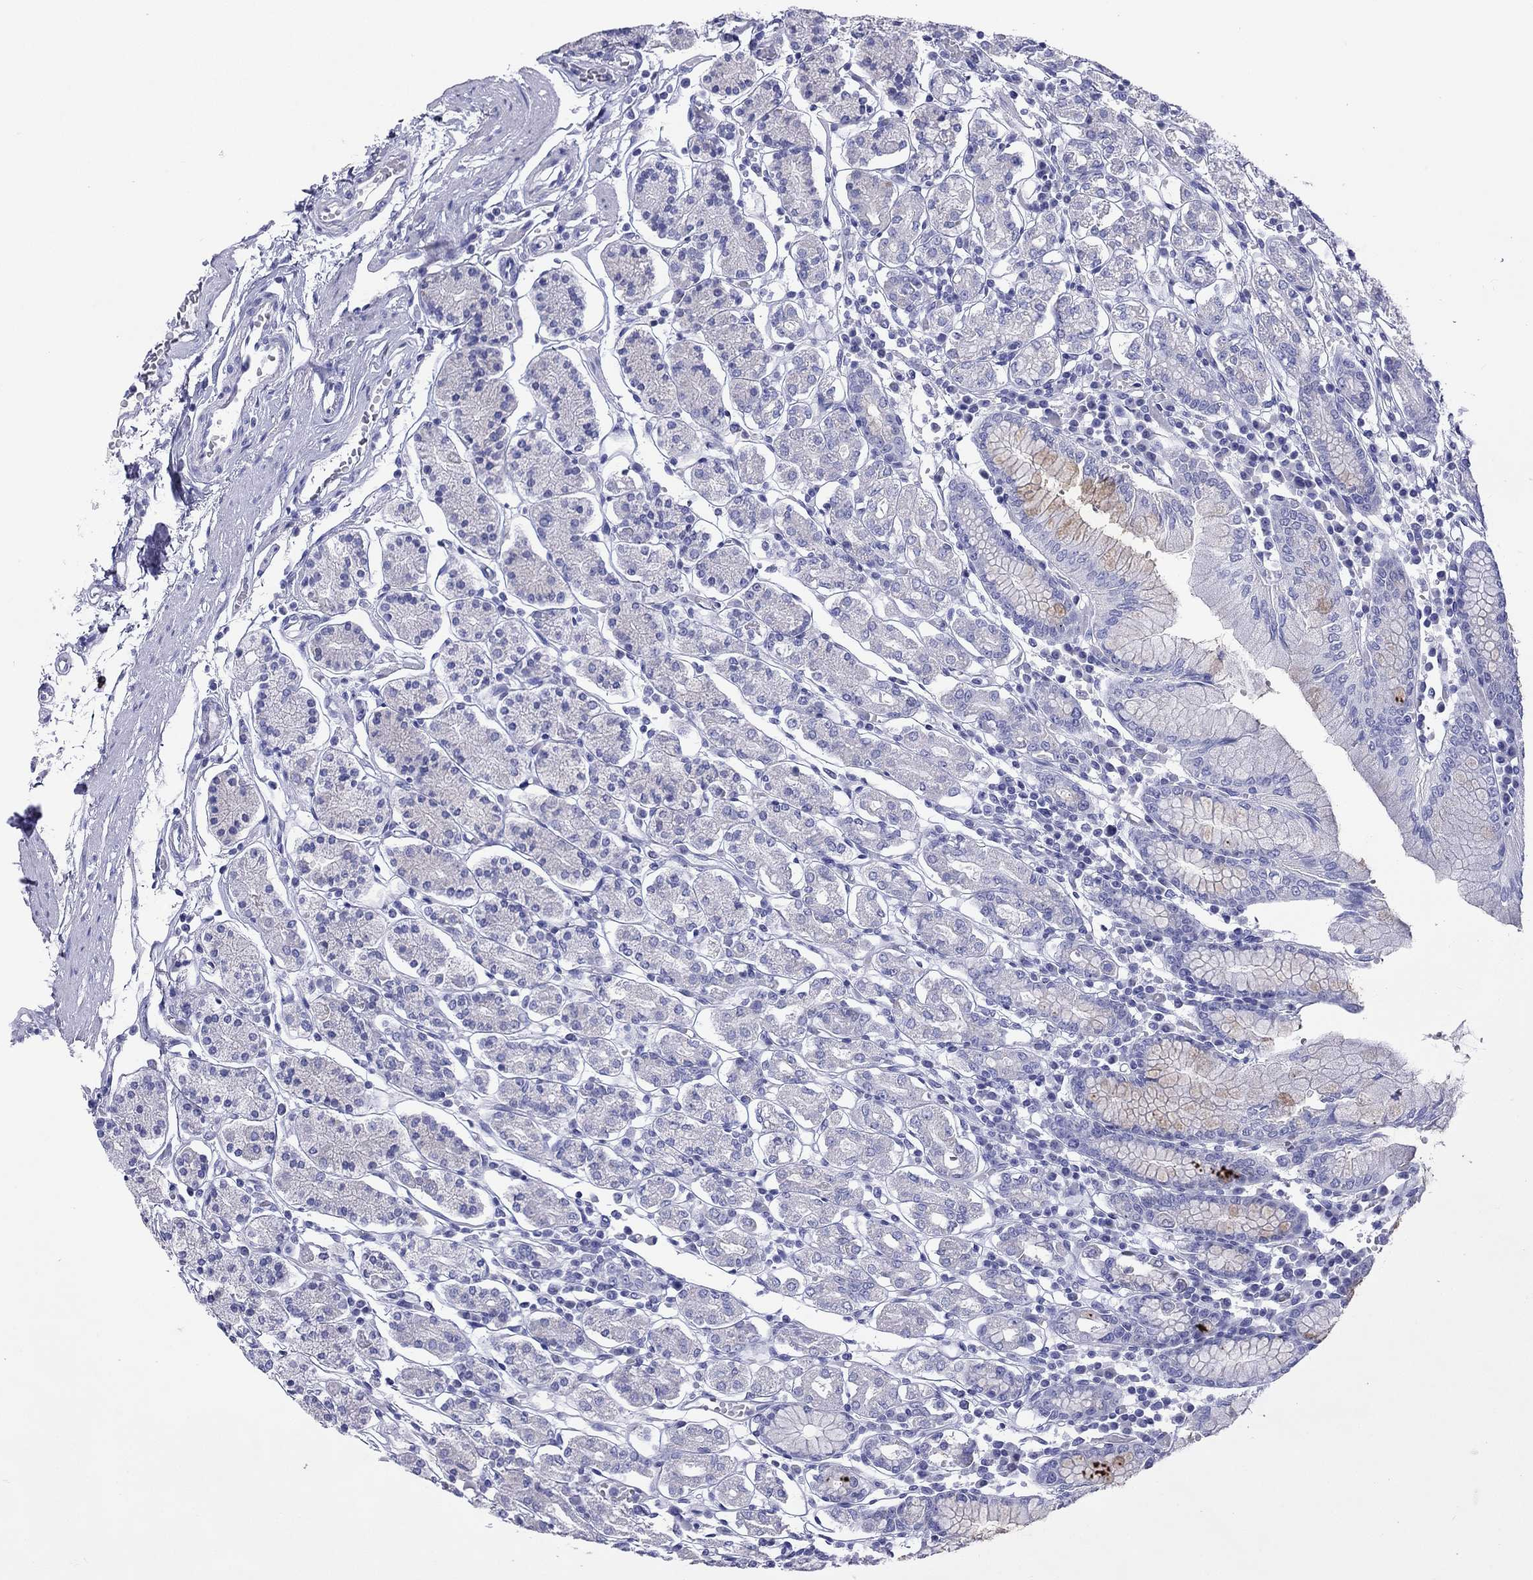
{"staining": {"intensity": "negative", "quantity": "none", "location": "none"}, "tissue": "stomach", "cell_type": "Glandular cells", "image_type": "normal", "snomed": [{"axis": "morphology", "description": "Normal tissue, NOS"}, {"axis": "topography", "description": "Stomach, upper"}, {"axis": "topography", "description": "Stomach"}], "caption": "Immunohistochemical staining of unremarkable human stomach demonstrates no significant expression in glandular cells.", "gene": "DPY19L2", "patient": {"sex": "male", "age": 62}}